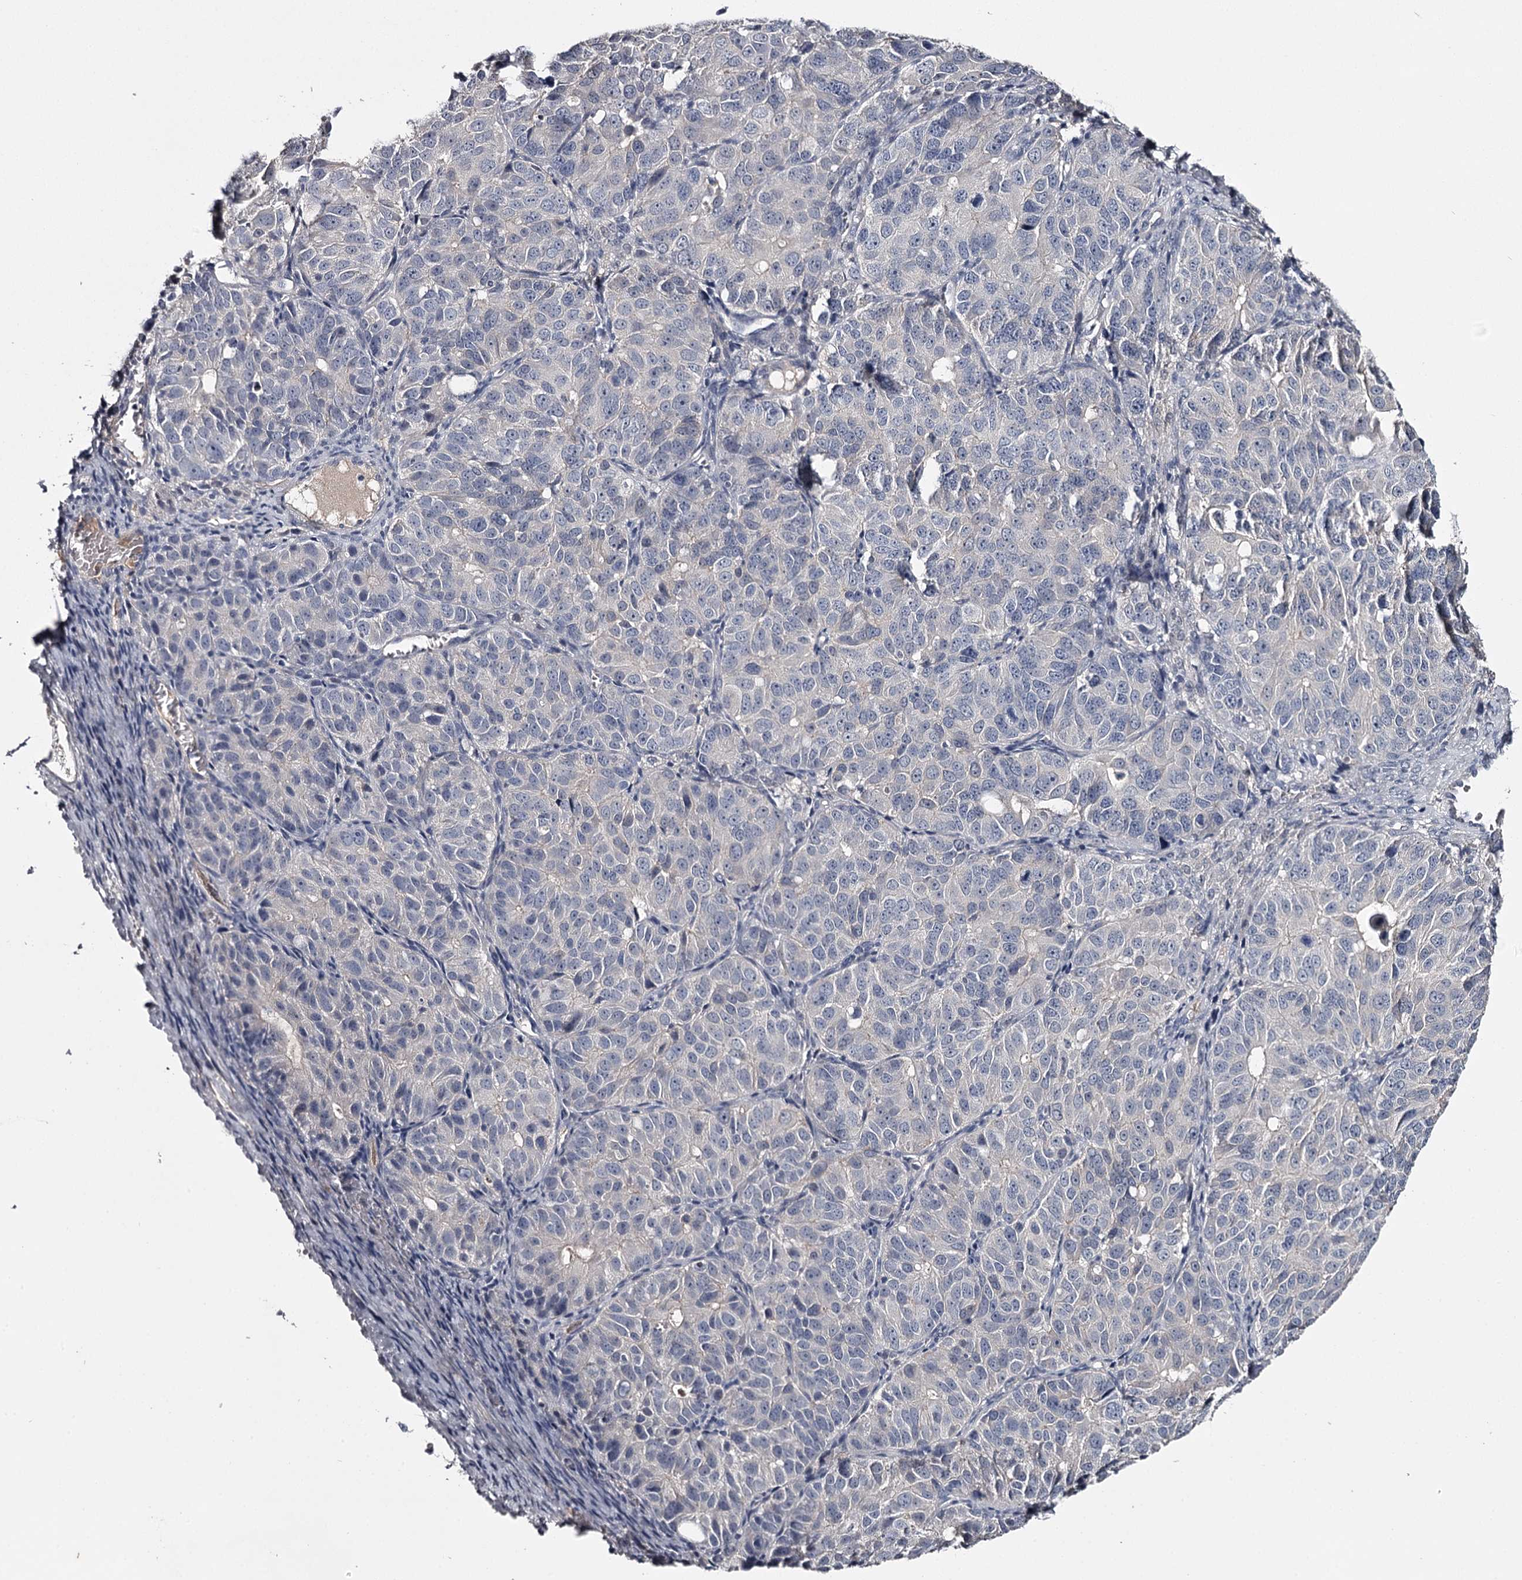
{"staining": {"intensity": "negative", "quantity": "none", "location": "none"}, "tissue": "ovarian cancer", "cell_type": "Tumor cells", "image_type": "cancer", "snomed": [{"axis": "morphology", "description": "Carcinoma, endometroid"}, {"axis": "topography", "description": "Ovary"}], "caption": "Tumor cells are negative for protein expression in human endometroid carcinoma (ovarian).", "gene": "FDXACB1", "patient": {"sex": "female", "age": 51}}